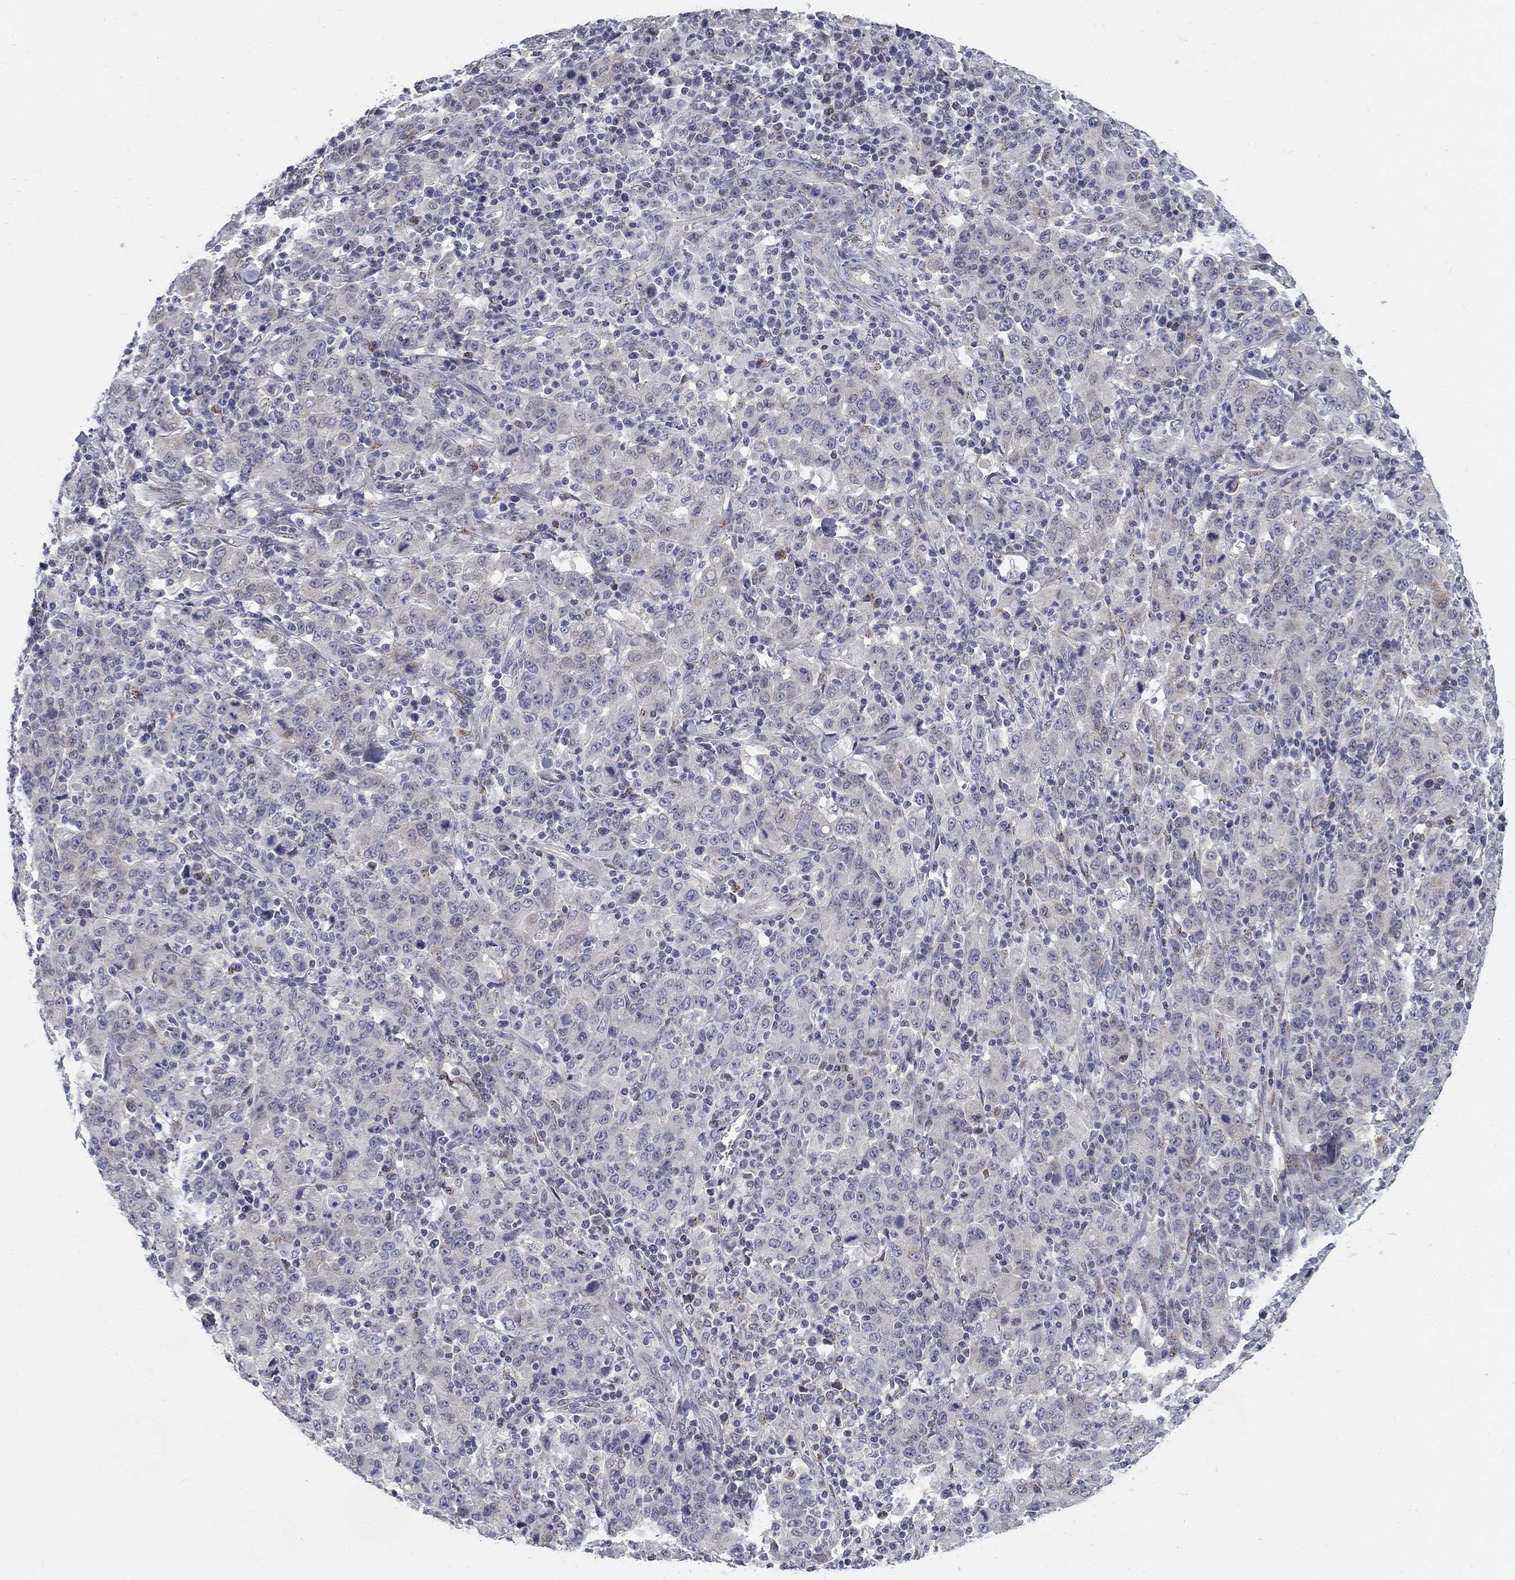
{"staining": {"intensity": "negative", "quantity": "none", "location": "none"}, "tissue": "stomach cancer", "cell_type": "Tumor cells", "image_type": "cancer", "snomed": [{"axis": "morphology", "description": "Adenocarcinoma, NOS"}, {"axis": "topography", "description": "Stomach, upper"}], "caption": "Stomach adenocarcinoma was stained to show a protein in brown. There is no significant staining in tumor cells. (DAB immunohistochemistry (IHC), high magnification).", "gene": "PANK3", "patient": {"sex": "male", "age": 69}}